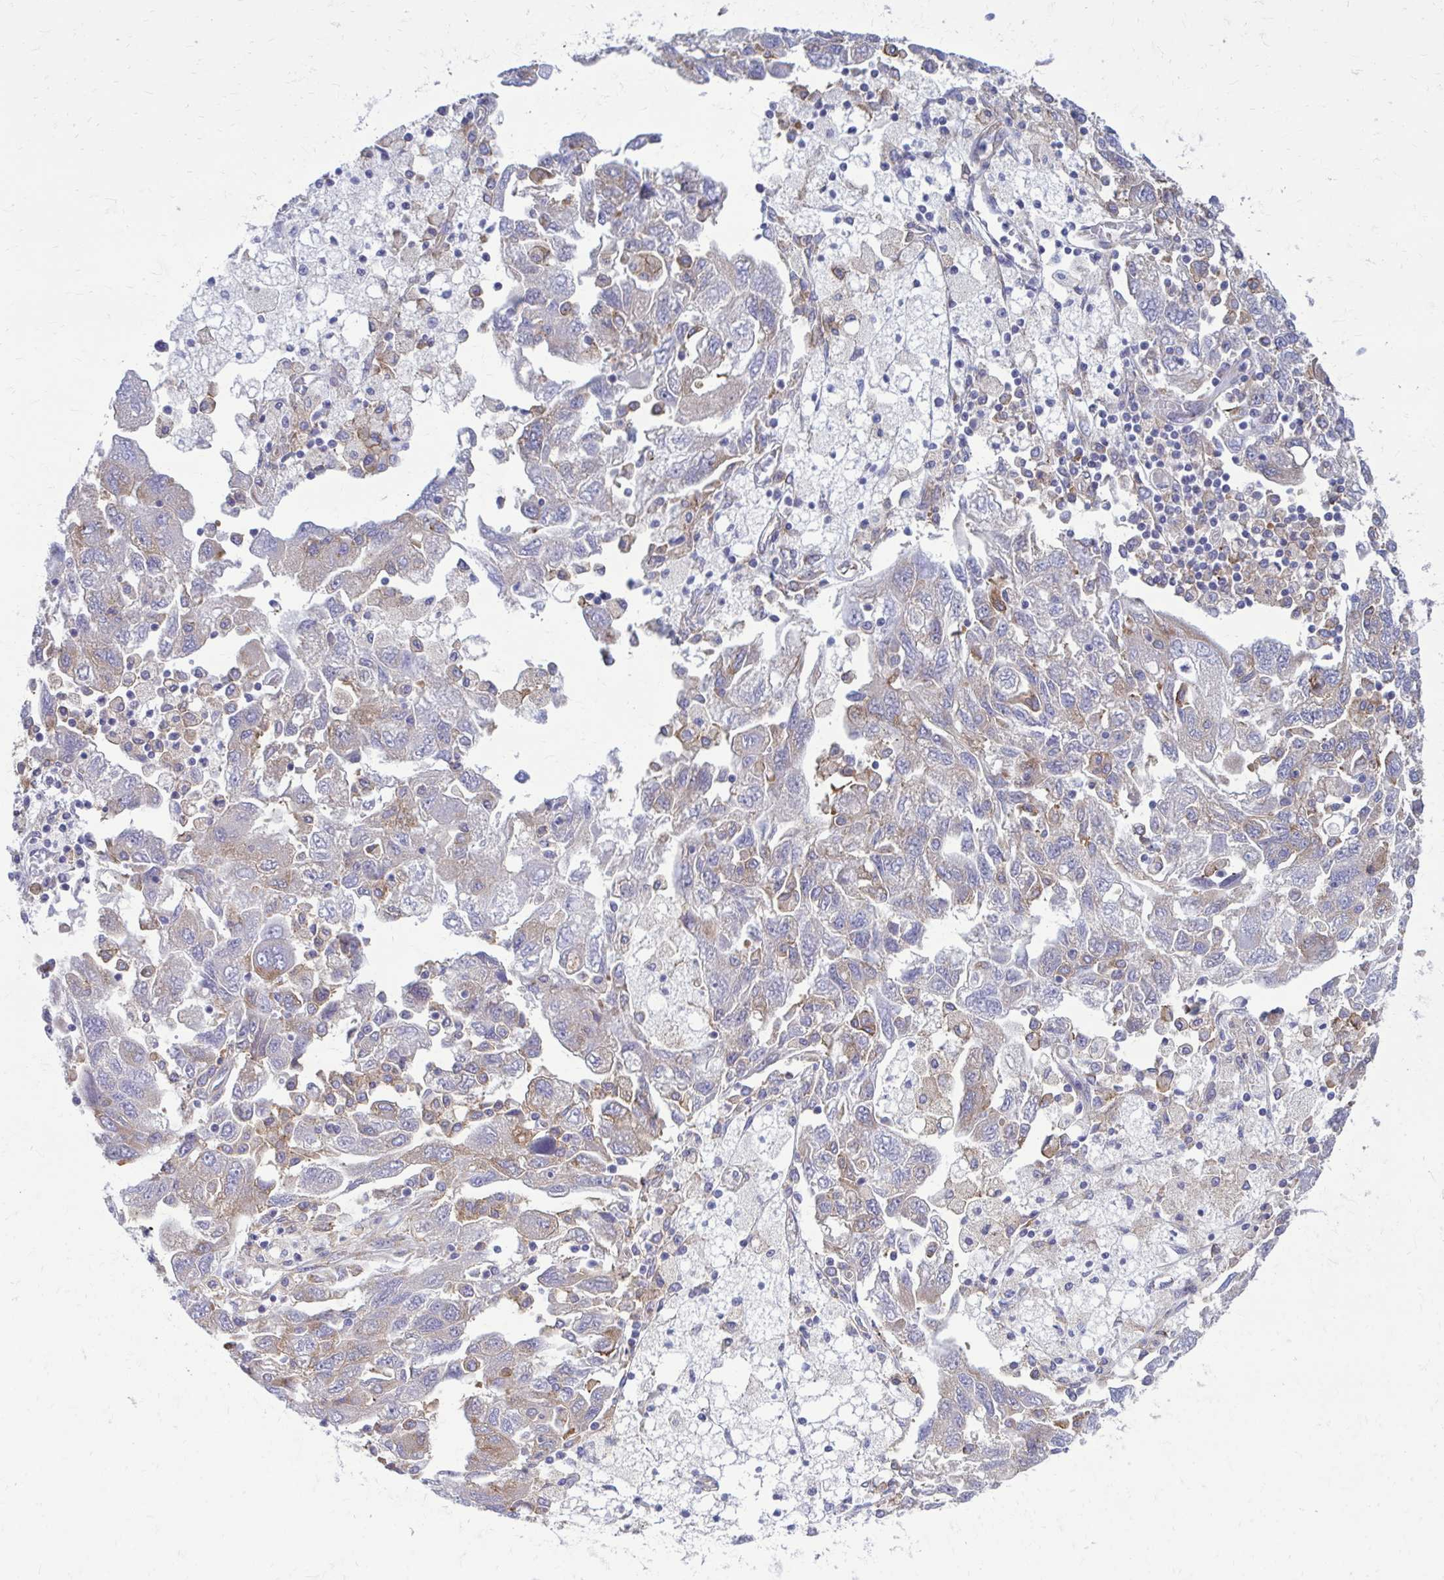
{"staining": {"intensity": "weak", "quantity": "<25%", "location": "cytoplasmic/membranous"}, "tissue": "ovarian cancer", "cell_type": "Tumor cells", "image_type": "cancer", "snomed": [{"axis": "morphology", "description": "Carcinoma, NOS"}, {"axis": "morphology", "description": "Cystadenocarcinoma, serous, NOS"}, {"axis": "topography", "description": "Ovary"}], "caption": "DAB (3,3'-diaminobenzidine) immunohistochemical staining of human carcinoma (ovarian) displays no significant expression in tumor cells. (DAB immunohistochemistry (IHC) visualized using brightfield microscopy, high magnification).", "gene": "CLTA", "patient": {"sex": "female", "age": 69}}